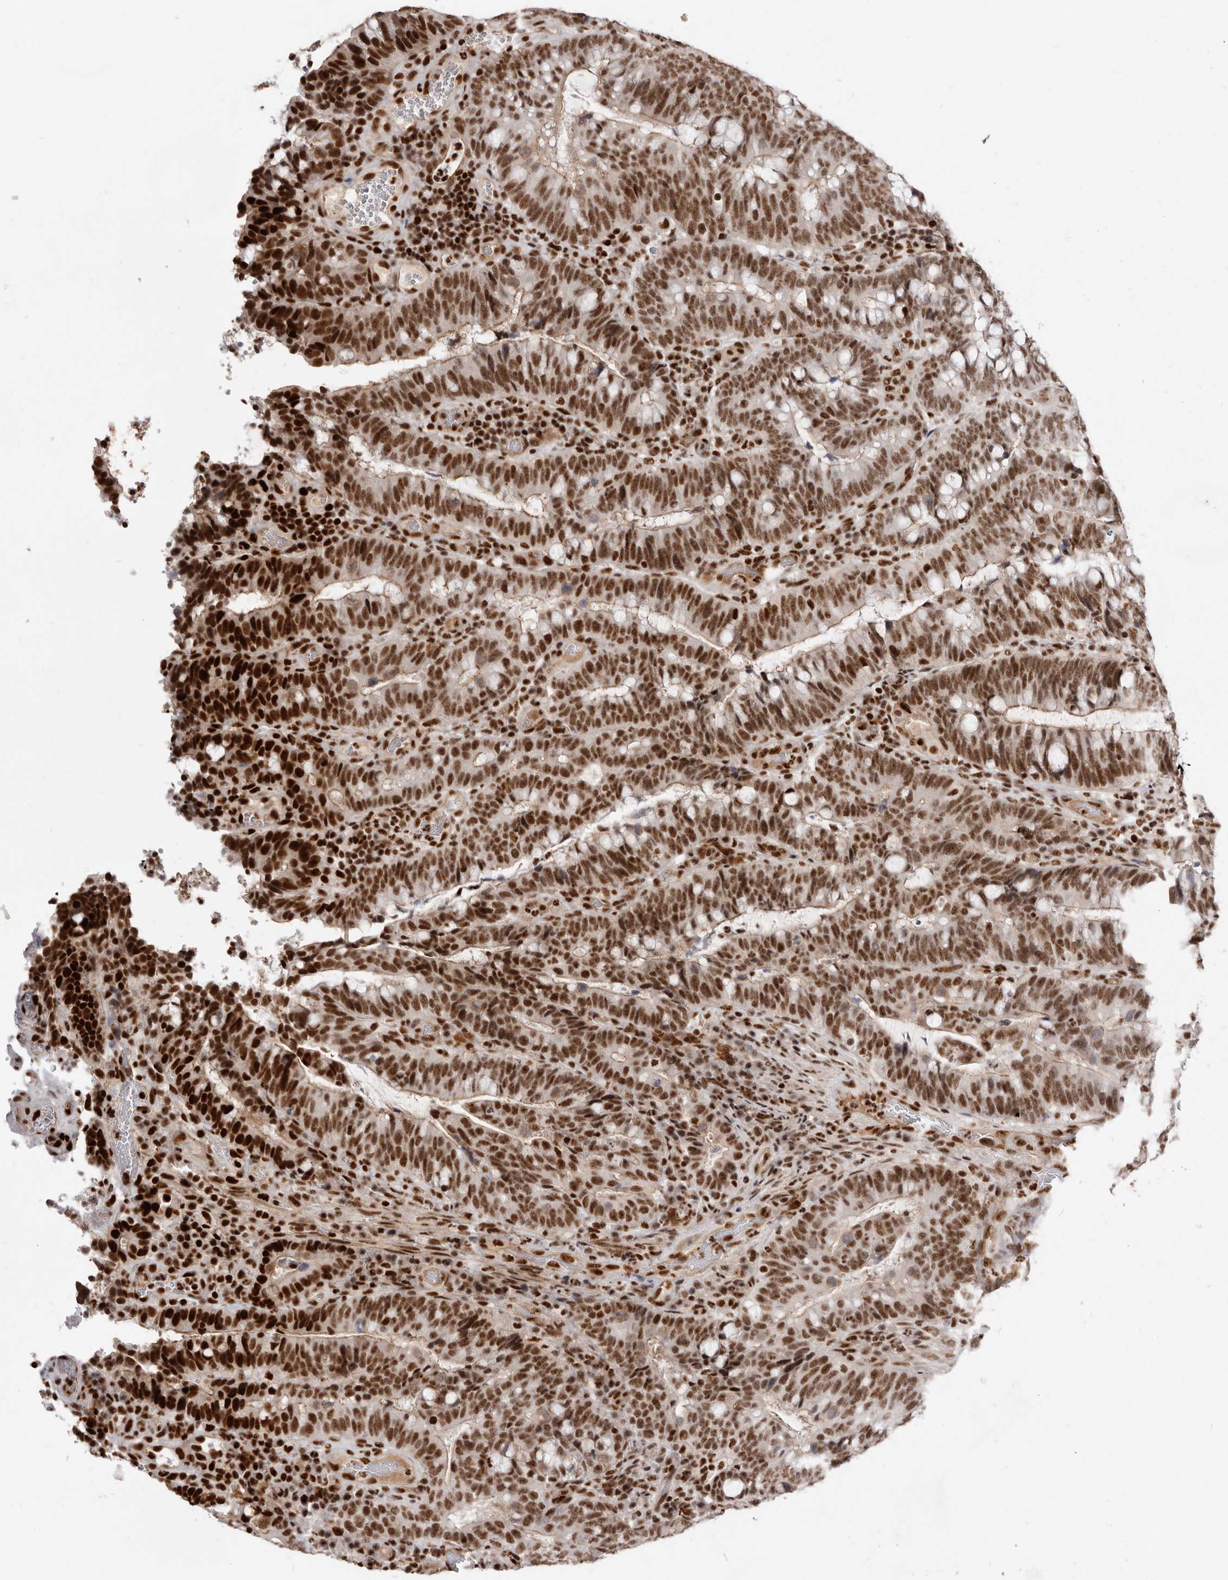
{"staining": {"intensity": "strong", "quantity": ">75%", "location": "nuclear"}, "tissue": "colorectal cancer", "cell_type": "Tumor cells", "image_type": "cancer", "snomed": [{"axis": "morphology", "description": "Adenocarcinoma, NOS"}, {"axis": "topography", "description": "Colon"}], "caption": "Strong nuclear staining is identified in about >75% of tumor cells in adenocarcinoma (colorectal). (brown staining indicates protein expression, while blue staining denotes nuclei).", "gene": "CHTOP", "patient": {"sex": "female", "age": 66}}